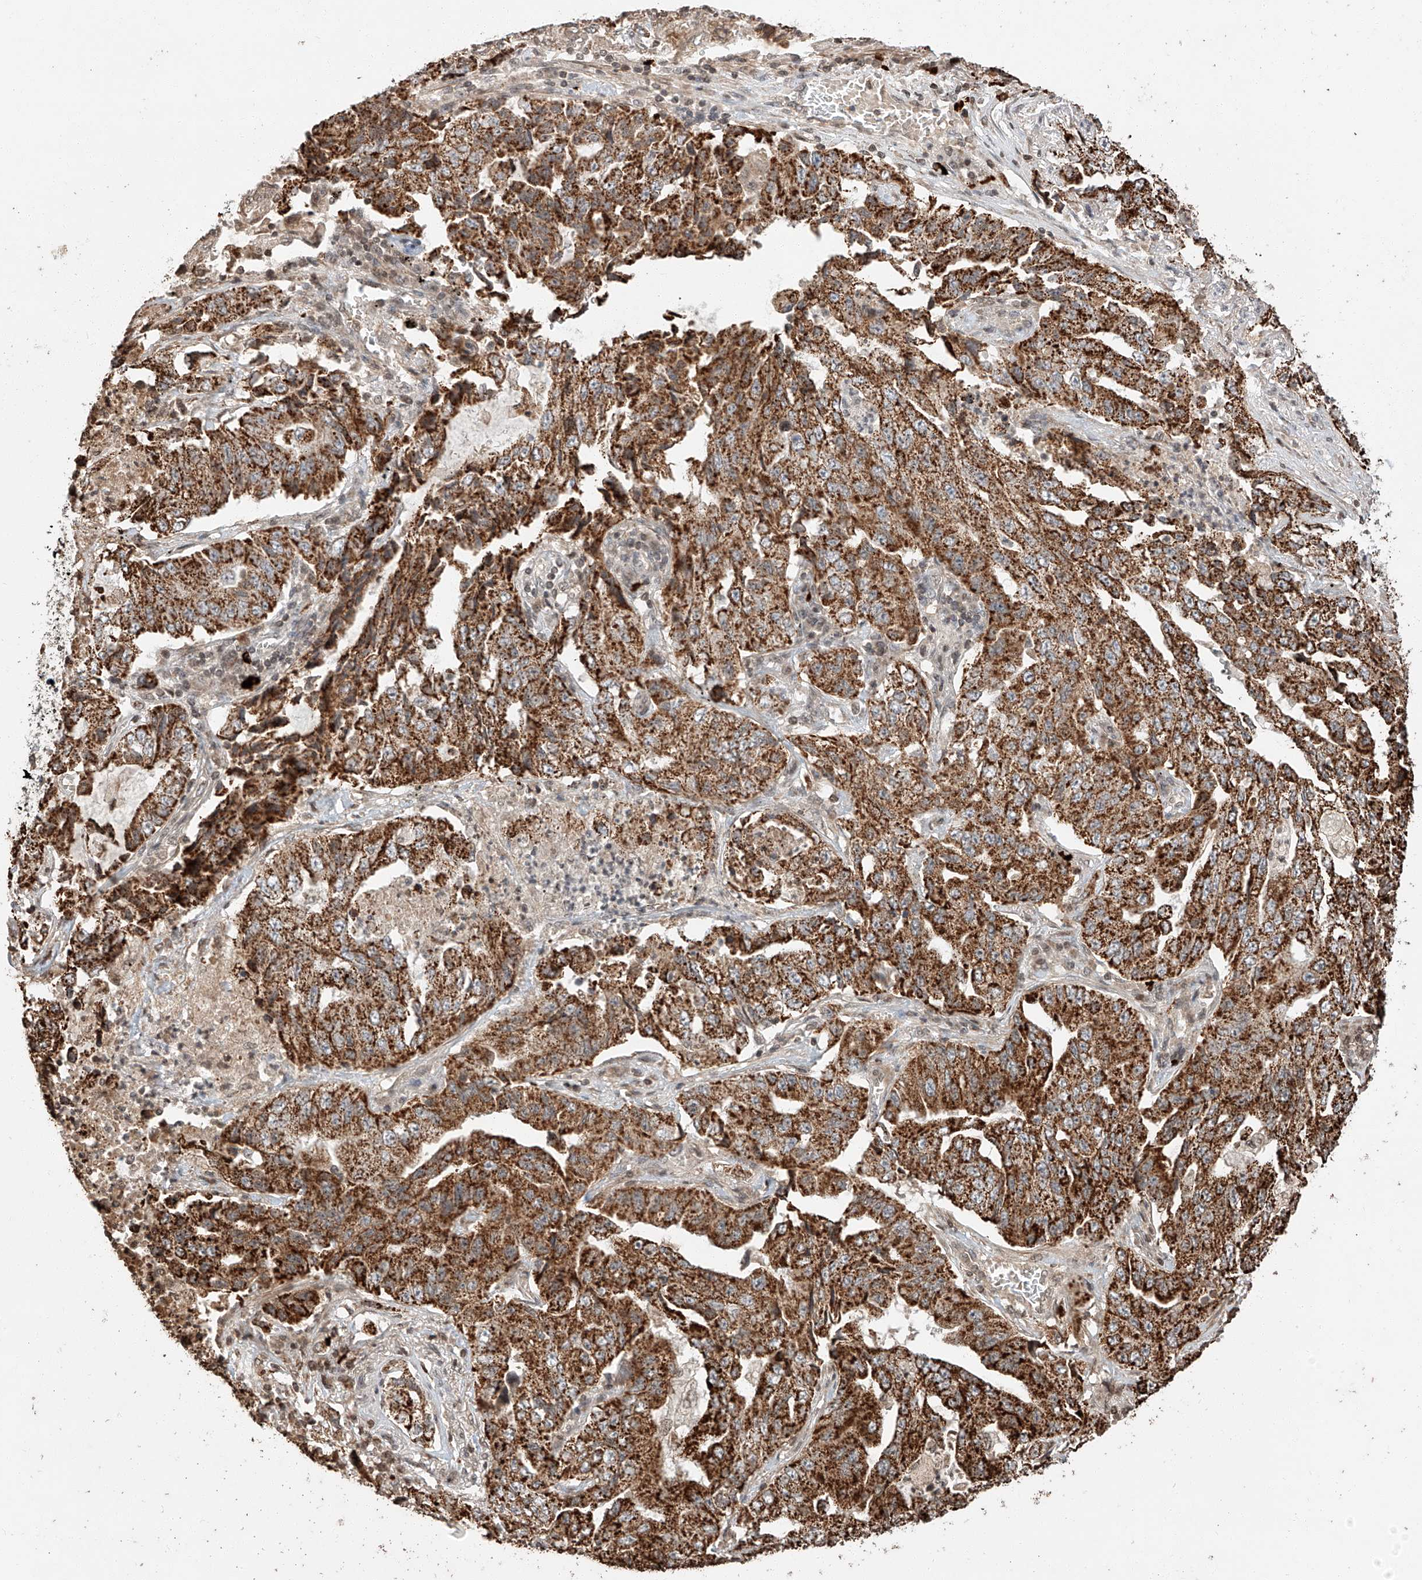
{"staining": {"intensity": "strong", "quantity": ">75%", "location": "cytoplasmic/membranous"}, "tissue": "lung cancer", "cell_type": "Tumor cells", "image_type": "cancer", "snomed": [{"axis": "morphology", "description": "Adenocarcinoma, NOS"}, {"axis": "topography", "description": "Lung"}], "caption": "Tumor cells exhibit high levels of strong cytoplasmic/membranous staining in about >75% of cells in human lung adenocarcinoma.", "gene": "ARHGAP33", "patient": {"sex": "female", "age": 51}}